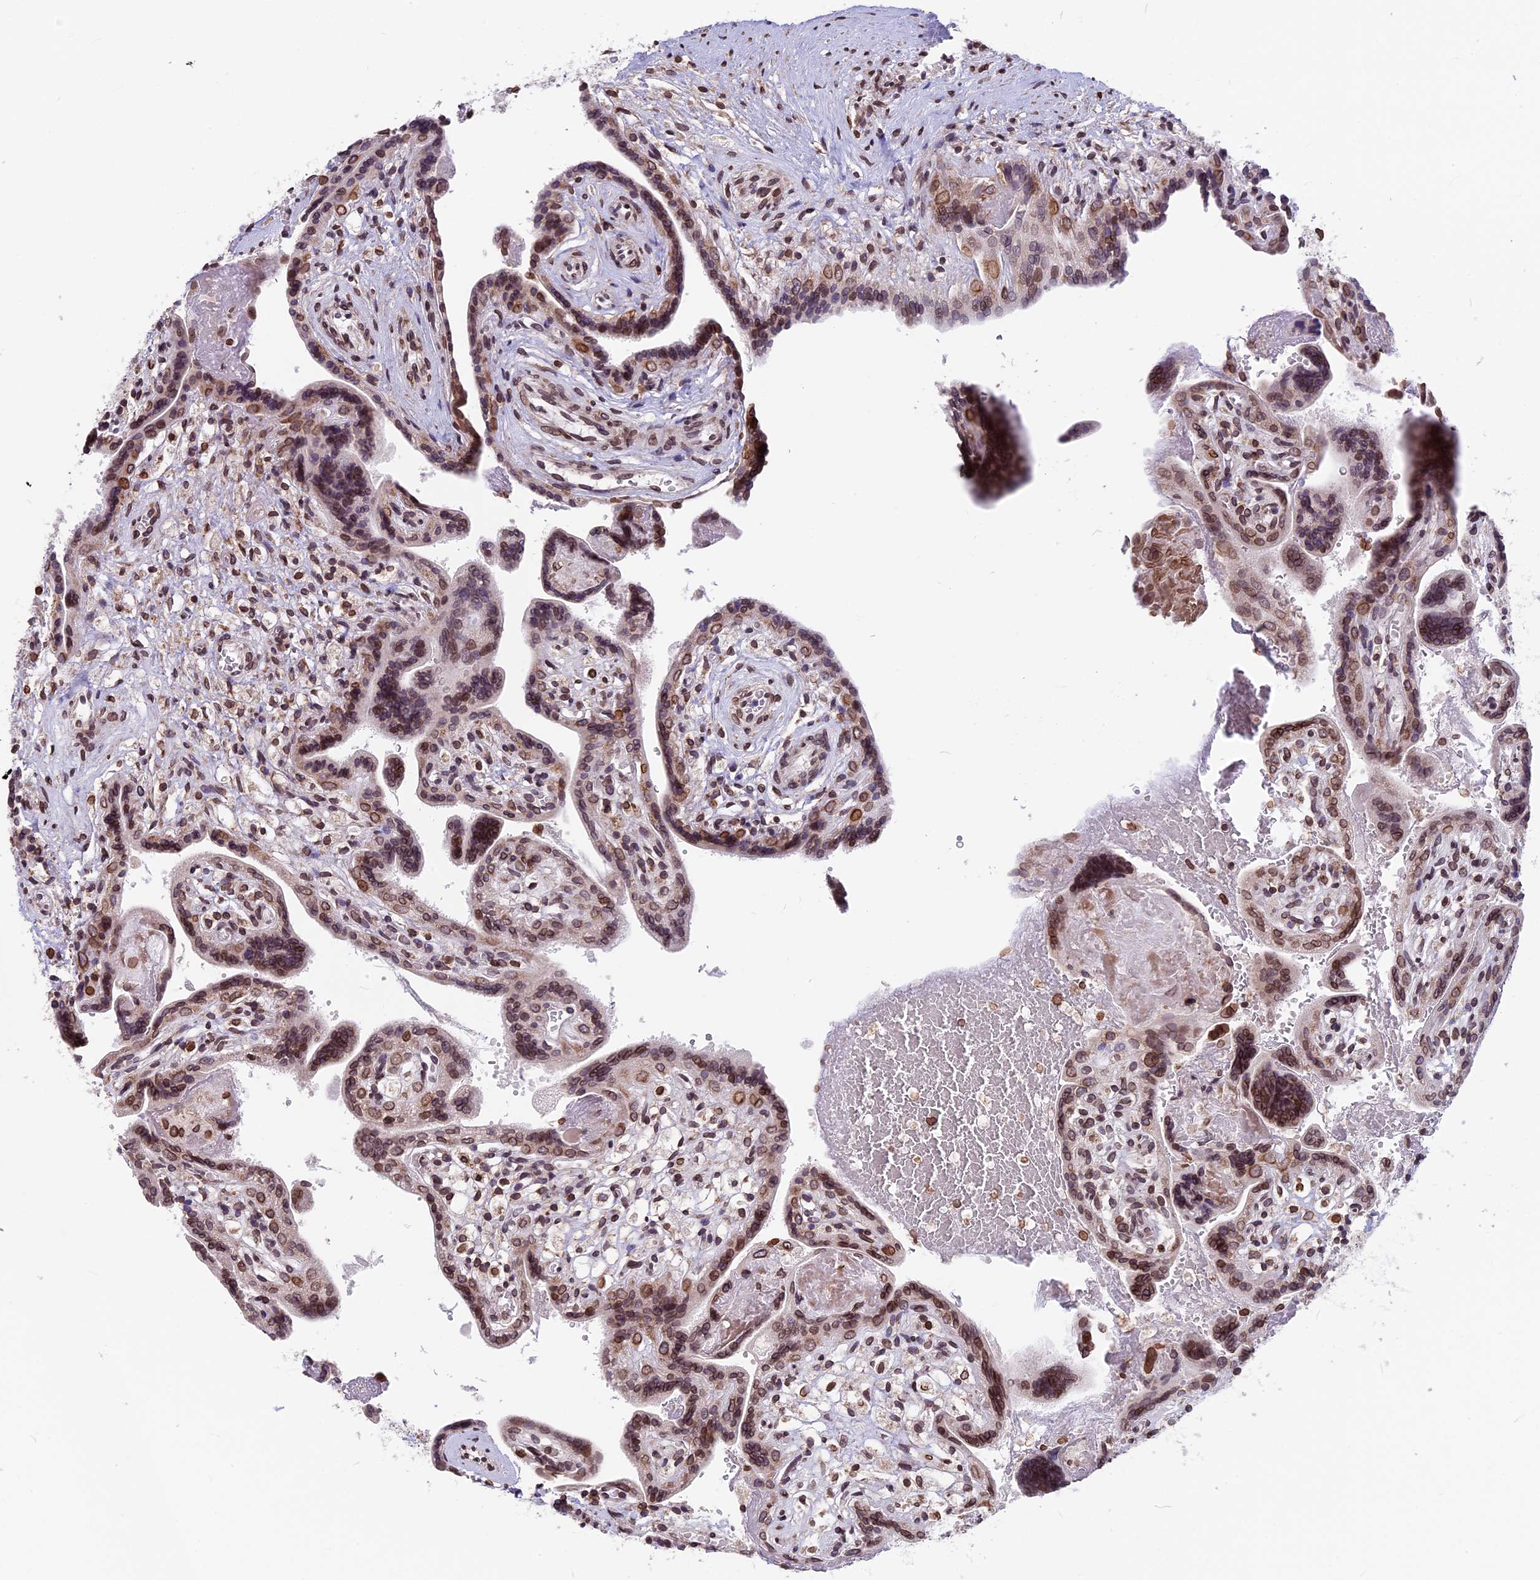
{"staining": {"intensity": "moderate", "quantity": ">75%", "location": "cytoplasmic/membranous,nuclear"}, "tissue": "placenta", "cell_type": "Trophoblastic cells", "image_type": "normal", "snomed": [{"axis": "morphology", "description": "Normal tissue, NOS"}, {"axis": "topography", "description": "Placenta"}], "caption": "A brown stain labels moderate cytoplasmic/membranous,nuclear expression of a protein in trophoblastic cells of normal human placenta.", "gene": "PTCHD4", "patient": {"sex": "female", "age": 37}}